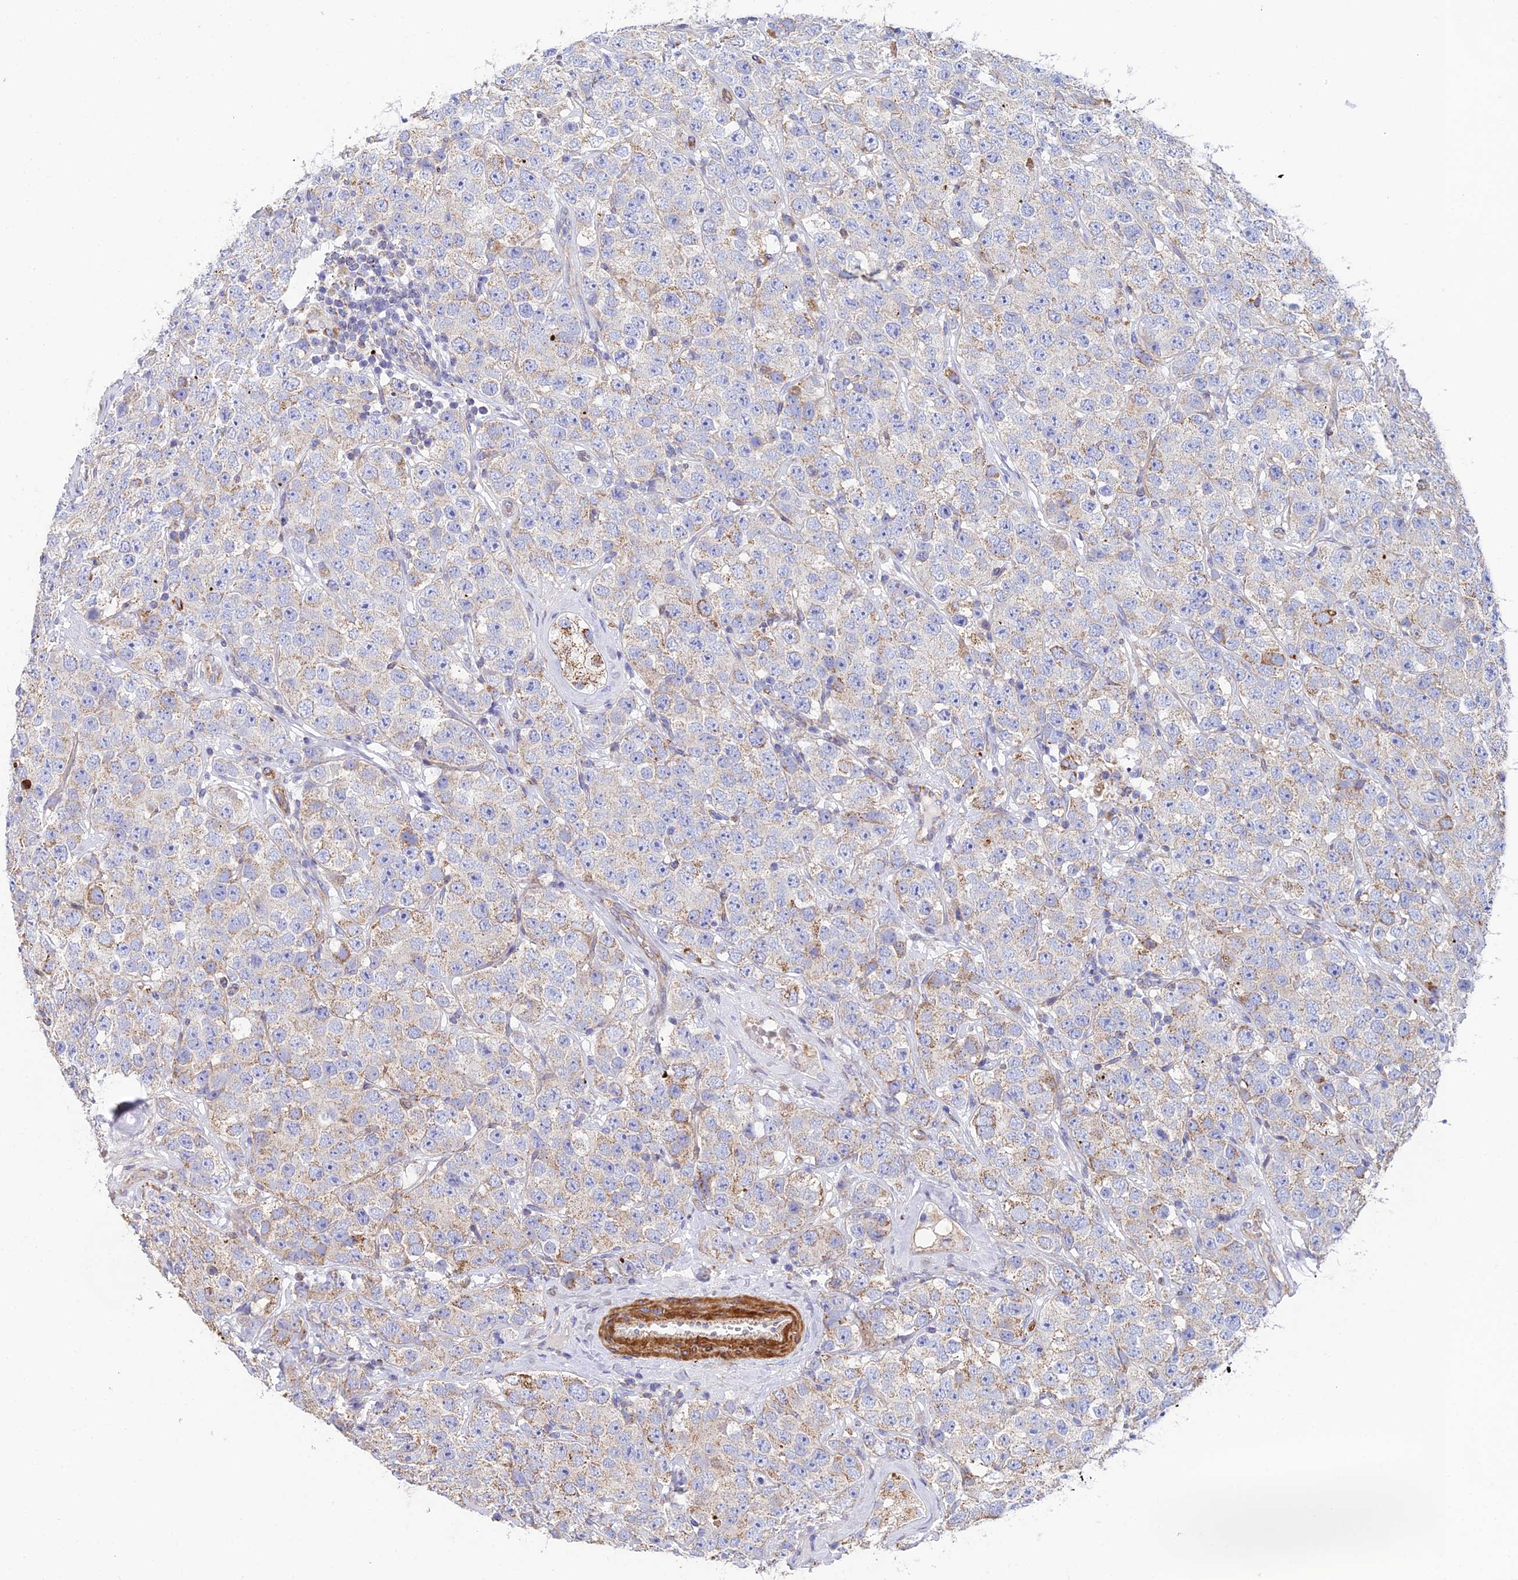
{"staining": {"intensity": "moderate", "quantity": "<25%", "location": "cytoplasmic/membranous"}, "tissue": "testis cancer", "cell_type": "Tumor cells", "image_type": "cancer", "snomed": [{"axis": "morphology", "description": "Seminoma, NOS"}, {"axis": "topography", "description": "Testis"}], "caption": "Immunohistochemical staining of human seminoma (testis) reveals low levels of moderate cytoplasmic/membranous protein expression in about <25% of tumor cells. (DAB IHC, brown staining for protein, blue staining for nuclei).", "gene": "CSPG4", "patient": {"sex": "male", "age": 28}}